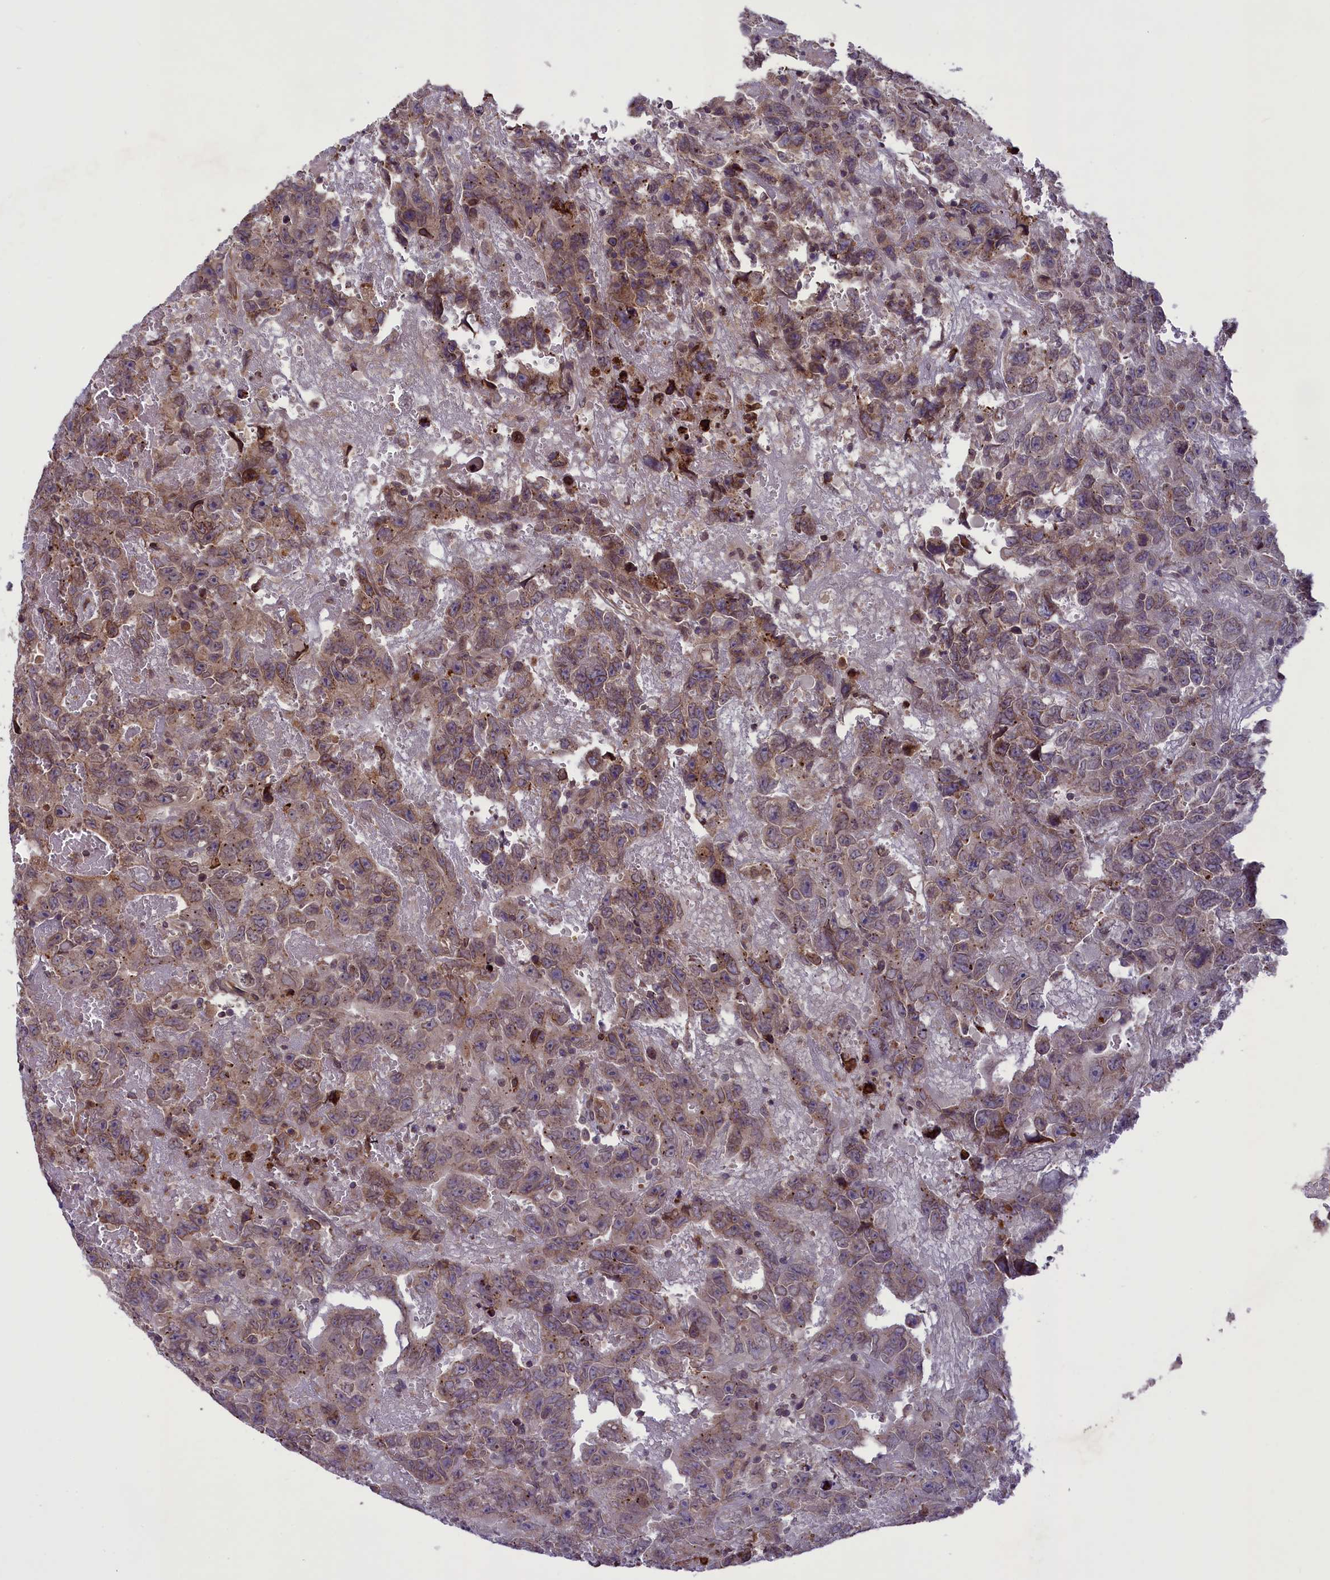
{"staining": {"intensity": "weak", "quantity": ">75%", "location": "cytoplasmic/membranous"}, "tissue": "testis cancer", "cell_type": "Tumor cells", "image_type": "cancer", "snomed": [{"axis": "morphology", "description": "Carcinoma, Embryonal, NOS"}, {"axis": "topography", "description": "Testis"}], "caption": "Human testis embryonal carcinoma stained with a protein marker displays weak staining in tumor cells.", "gene": "CCDC125", "patient": {"sex": "male", "age": 45}}